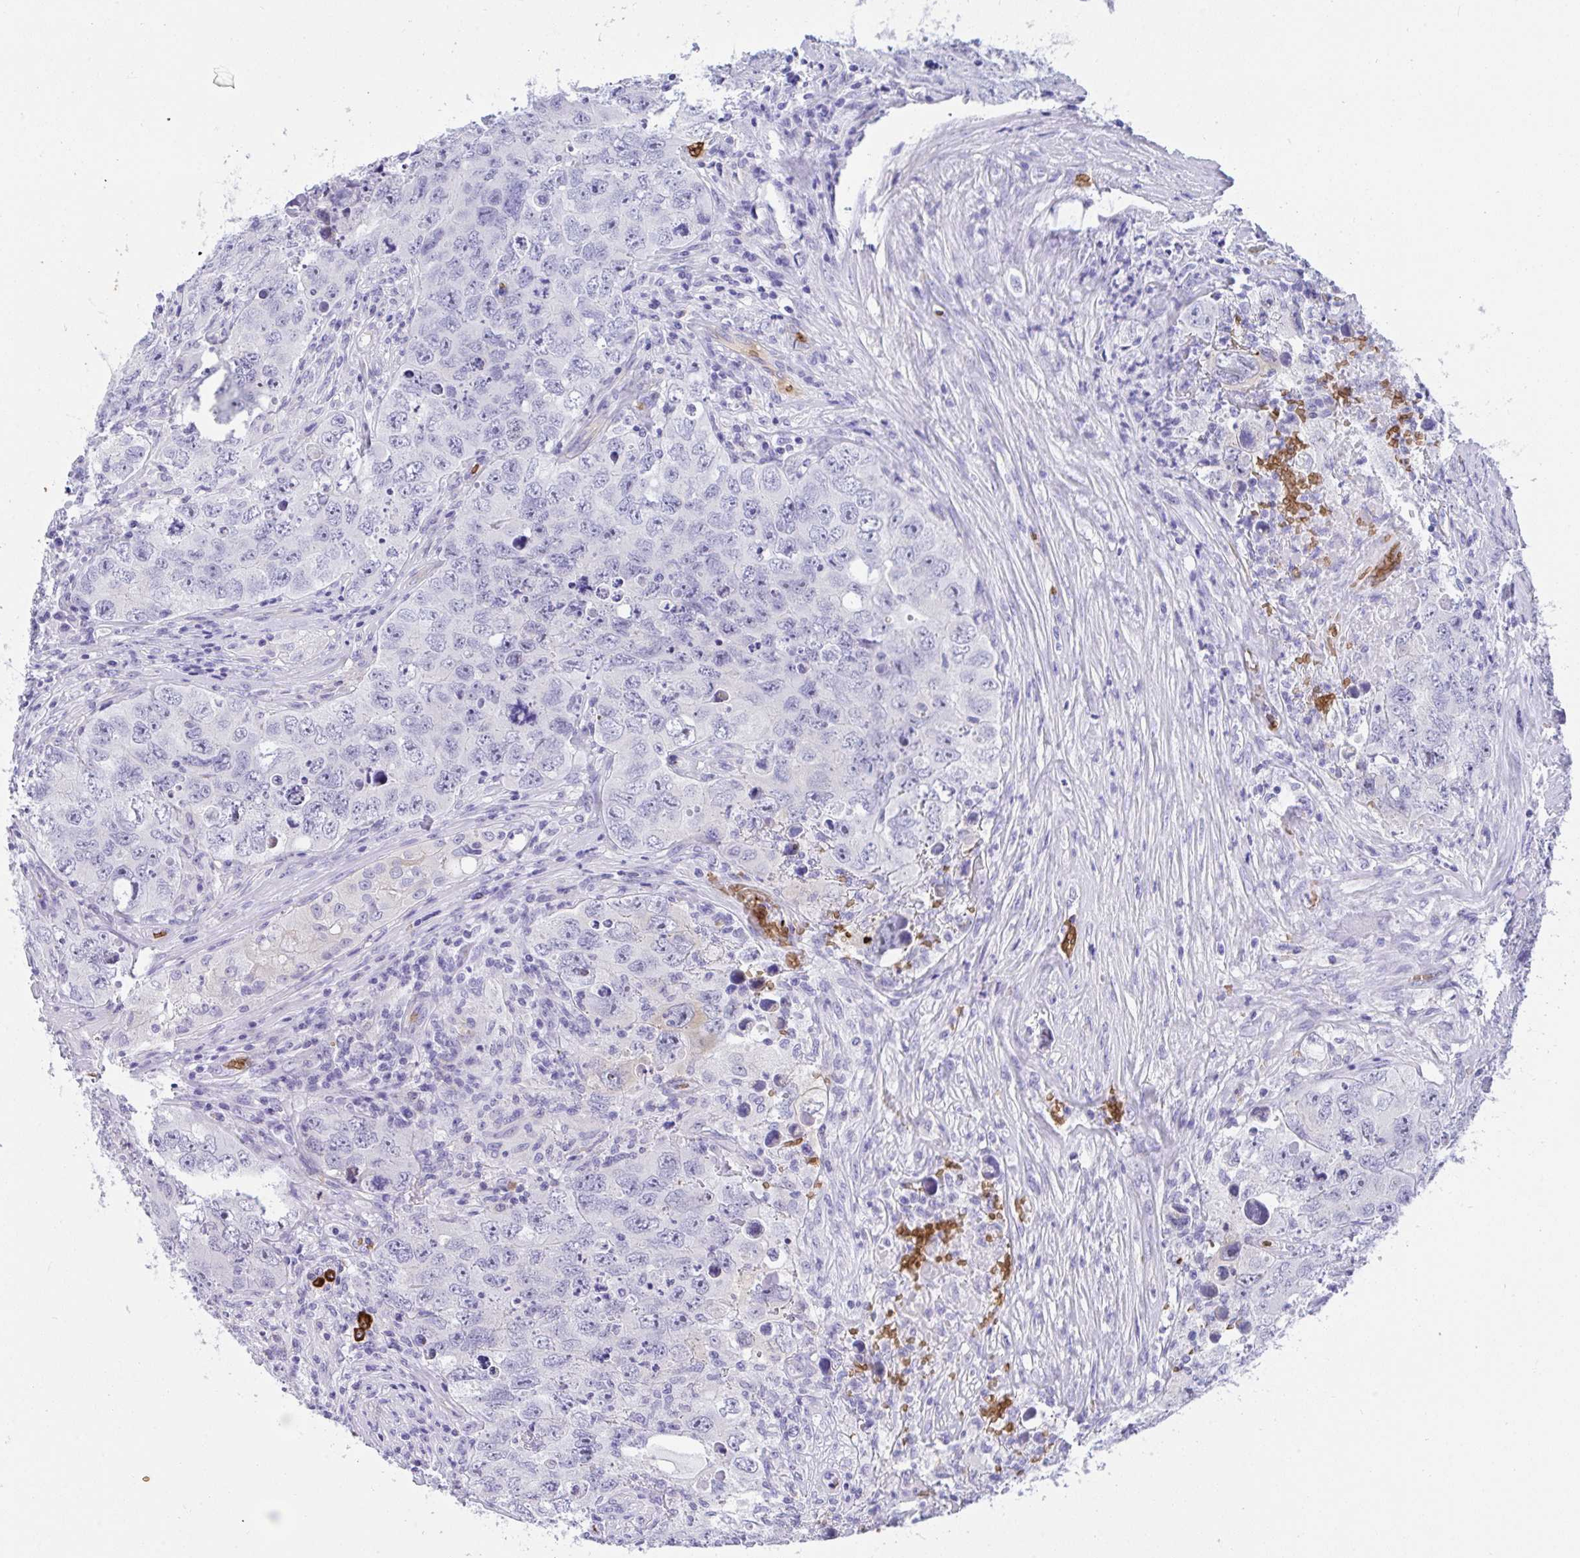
{"staining": {"intensity": "negative", "quantity": "none", "location": "none"}, "tissue": "testis cancer", "cell_type": "Tumor cells", "image_type": "cancer", "snomed": [{"axis": "morphology", "description": "Seminoma, NOS"}, {"axis": "morphology", "description": "Carcinoma, Embryonal, NOS"}, {"axis": "topography", "description": "Testis"}], "caption": "Immunohistochemistry (IHC) histopathology image of neoplastic tissue: testis embryonal carcinoma stained with DAB exhibits no significant protein positivity in tumor cells. Brightfield microscopy of immunohistochemistry (IHC) stained with DAB (3,3'-diaminobenzidine) (brown) and hematoxylin (blue), captured at high magnification.", "gene": "ANK1", "patient": {"sex": "male", "age": 43}}